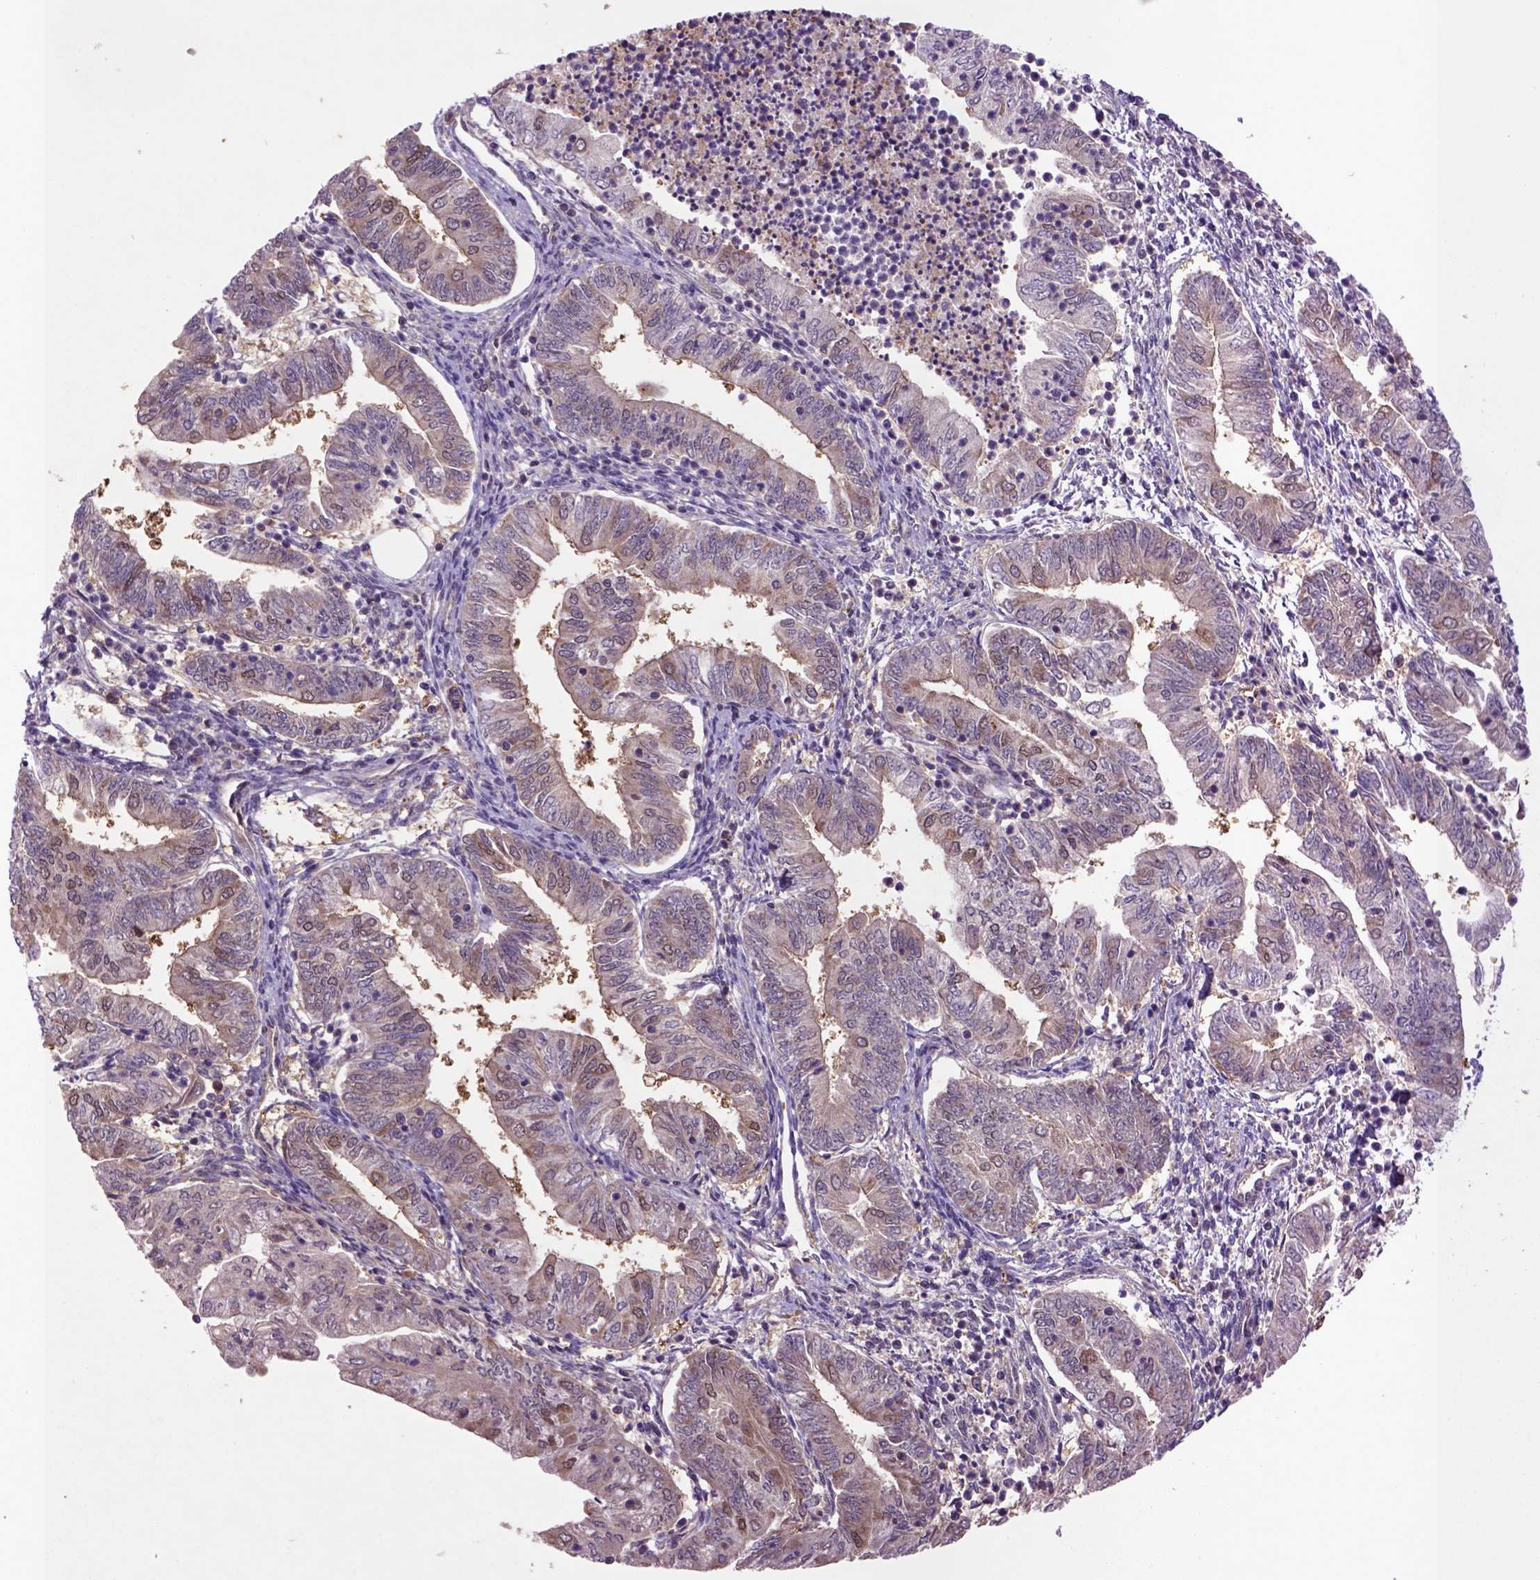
{"staining": {"intensity": "moderate", "quantity": "25%-75%", "location": "cytoplasmic/membranous"}, "tissue": "endometrial cancer", "cell_type": "Tumor cells", "image_type": "cancer", "snomed": [{"axis": "morphology", "description": "Adenocarcinoma, NOS"}, {"axis": "topography", "description": "Endometrium"}], "caption": "This is a photomicrograph of immunohistochemistry (IHC) staining of adenocarcinoma (endometrial), which shows moderate positivity in the cytoplasmic/membranous of tumor cells.", "gene": "HSPBP1", "patient": {"sex": "female", "age": 55}}